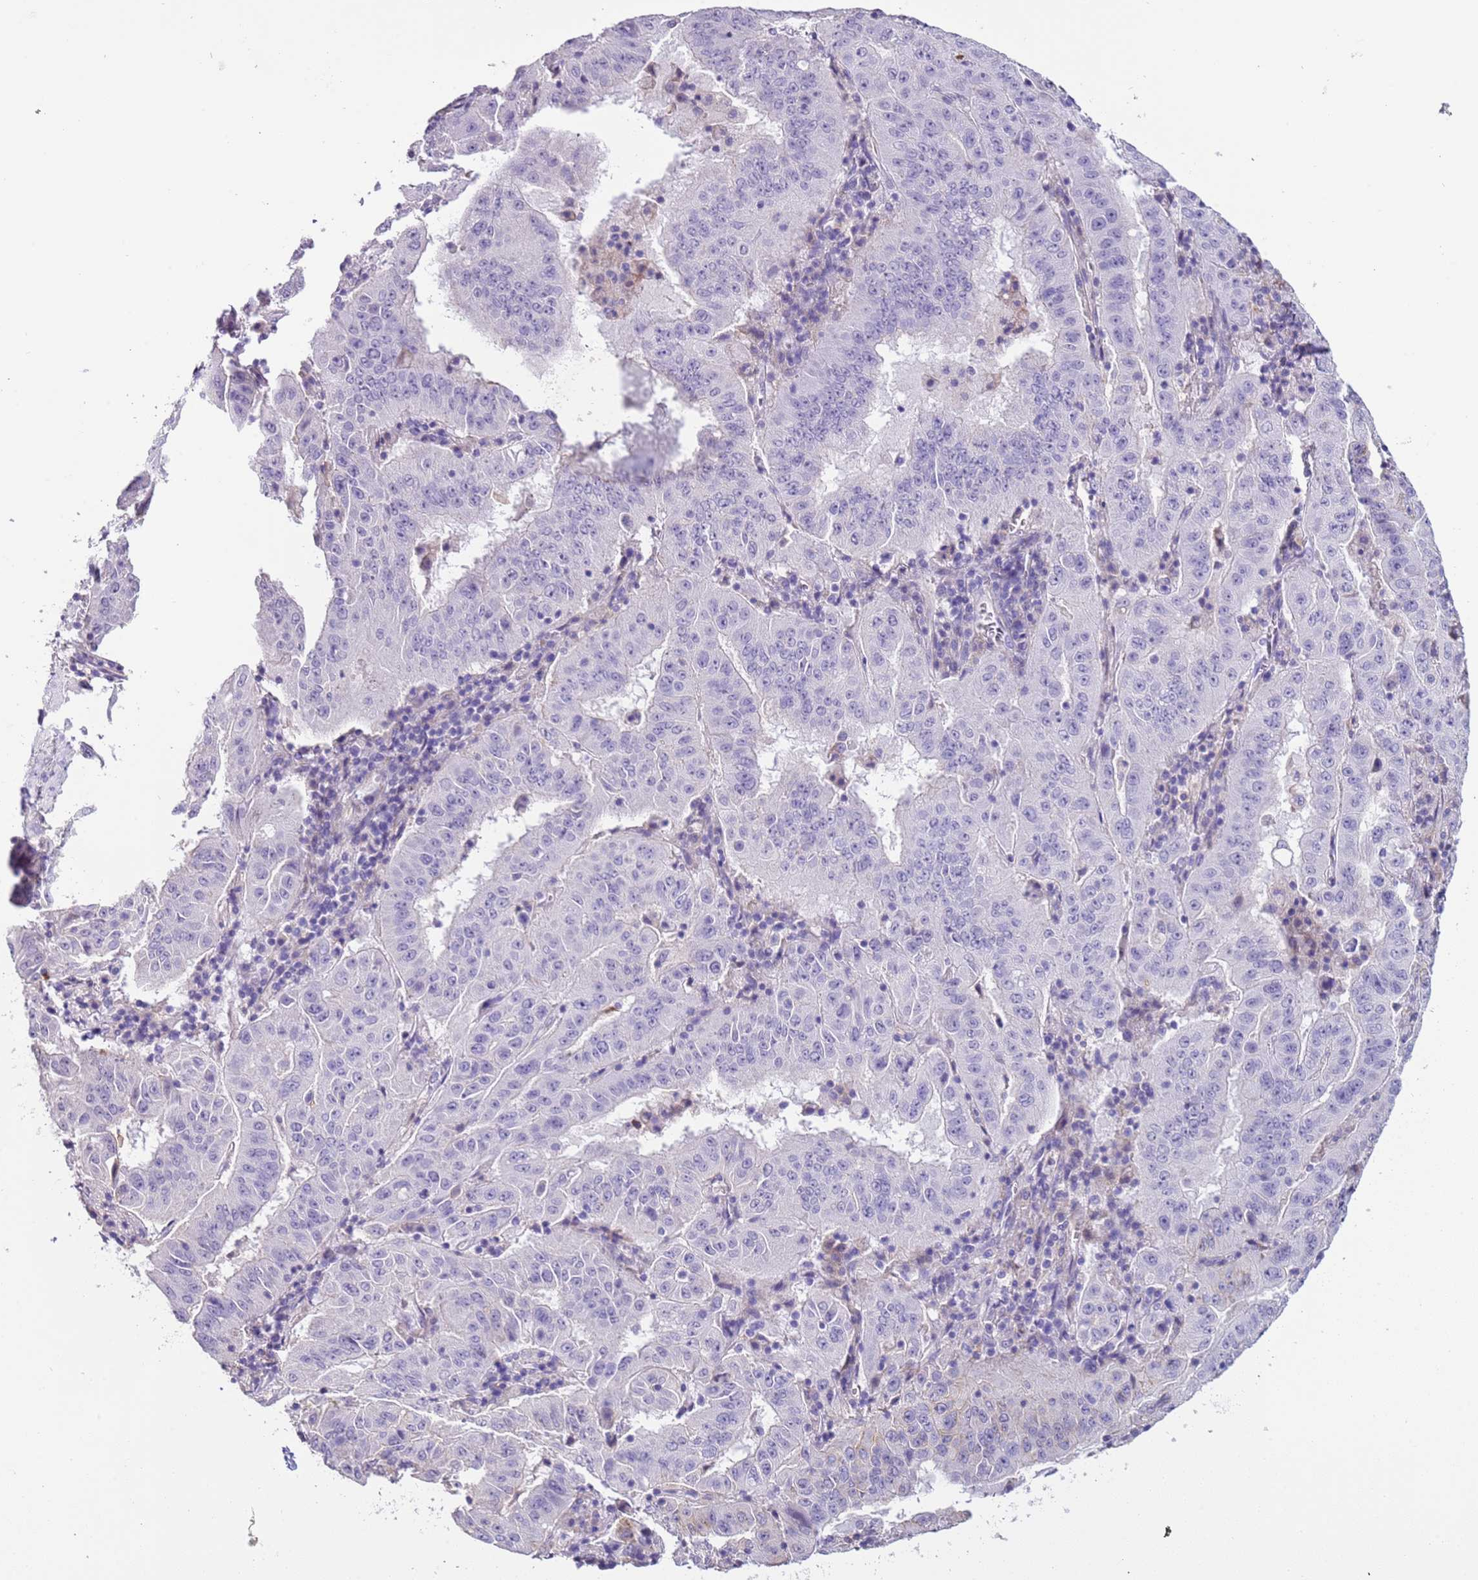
{"staining": {"intensity": "negative", "quantity": "none", "location": "none"}, "tissue": "pancreatic cancer", "cell_type": "Tumor cells", "image_type": "cancer", "snomed": [{"axis": "morphology", "description": "Adenocarcinoma, NOS"}, {"axis": "topography", "description": "Pancreas"}], "caption": "There is no significant staining in tumor cells of adenocarcinoma (pancreatic). The staining is performed using DAB brown chromogen with nuclei counter-stained in using hematoxylin.", "gene": "PCGF2", "patient": {"sex": "male", "age": 63}}